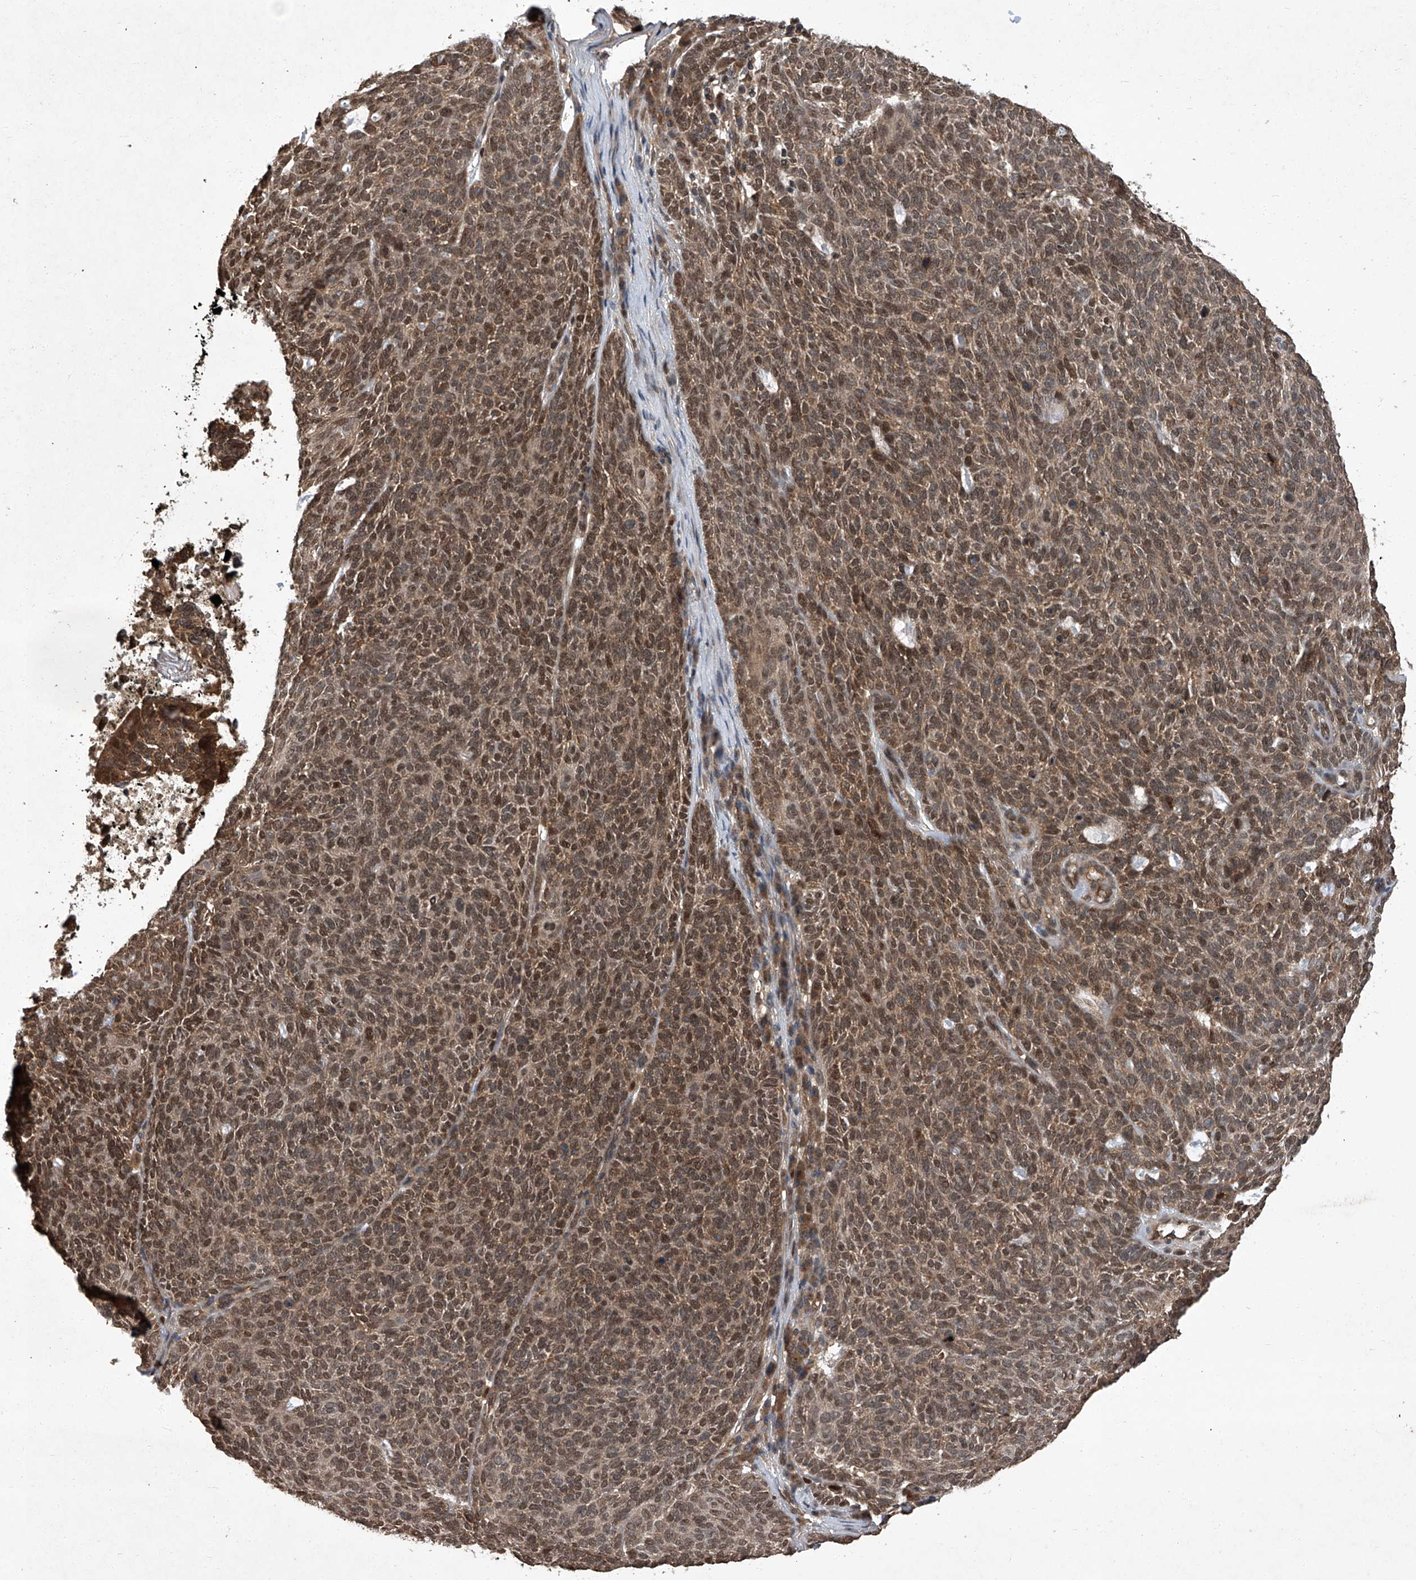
{"staining": {"intensity": "moderate", "quantity": ">75%", "location": "cytoplasmic/membranous,nuclear"}, "tissue": "skin cancer", "cell_type": "Tumor cells", "image_type": "cancer", "snomed": [{"axis": "morphology", "description": "Squamous cell carcinoma, NOS"}, {"axis": "topography", "description": "Skin"}], "caption": "There is medium levels of moderate cytoplasmic/membranous and nuclear positivity in tumor cells of squamous cell carcinoma (skin), as demonstrated by immunohistochemical staining (brown color).", "gene": "TSNAX", "patient": {"sex": "female", "age": 90}}